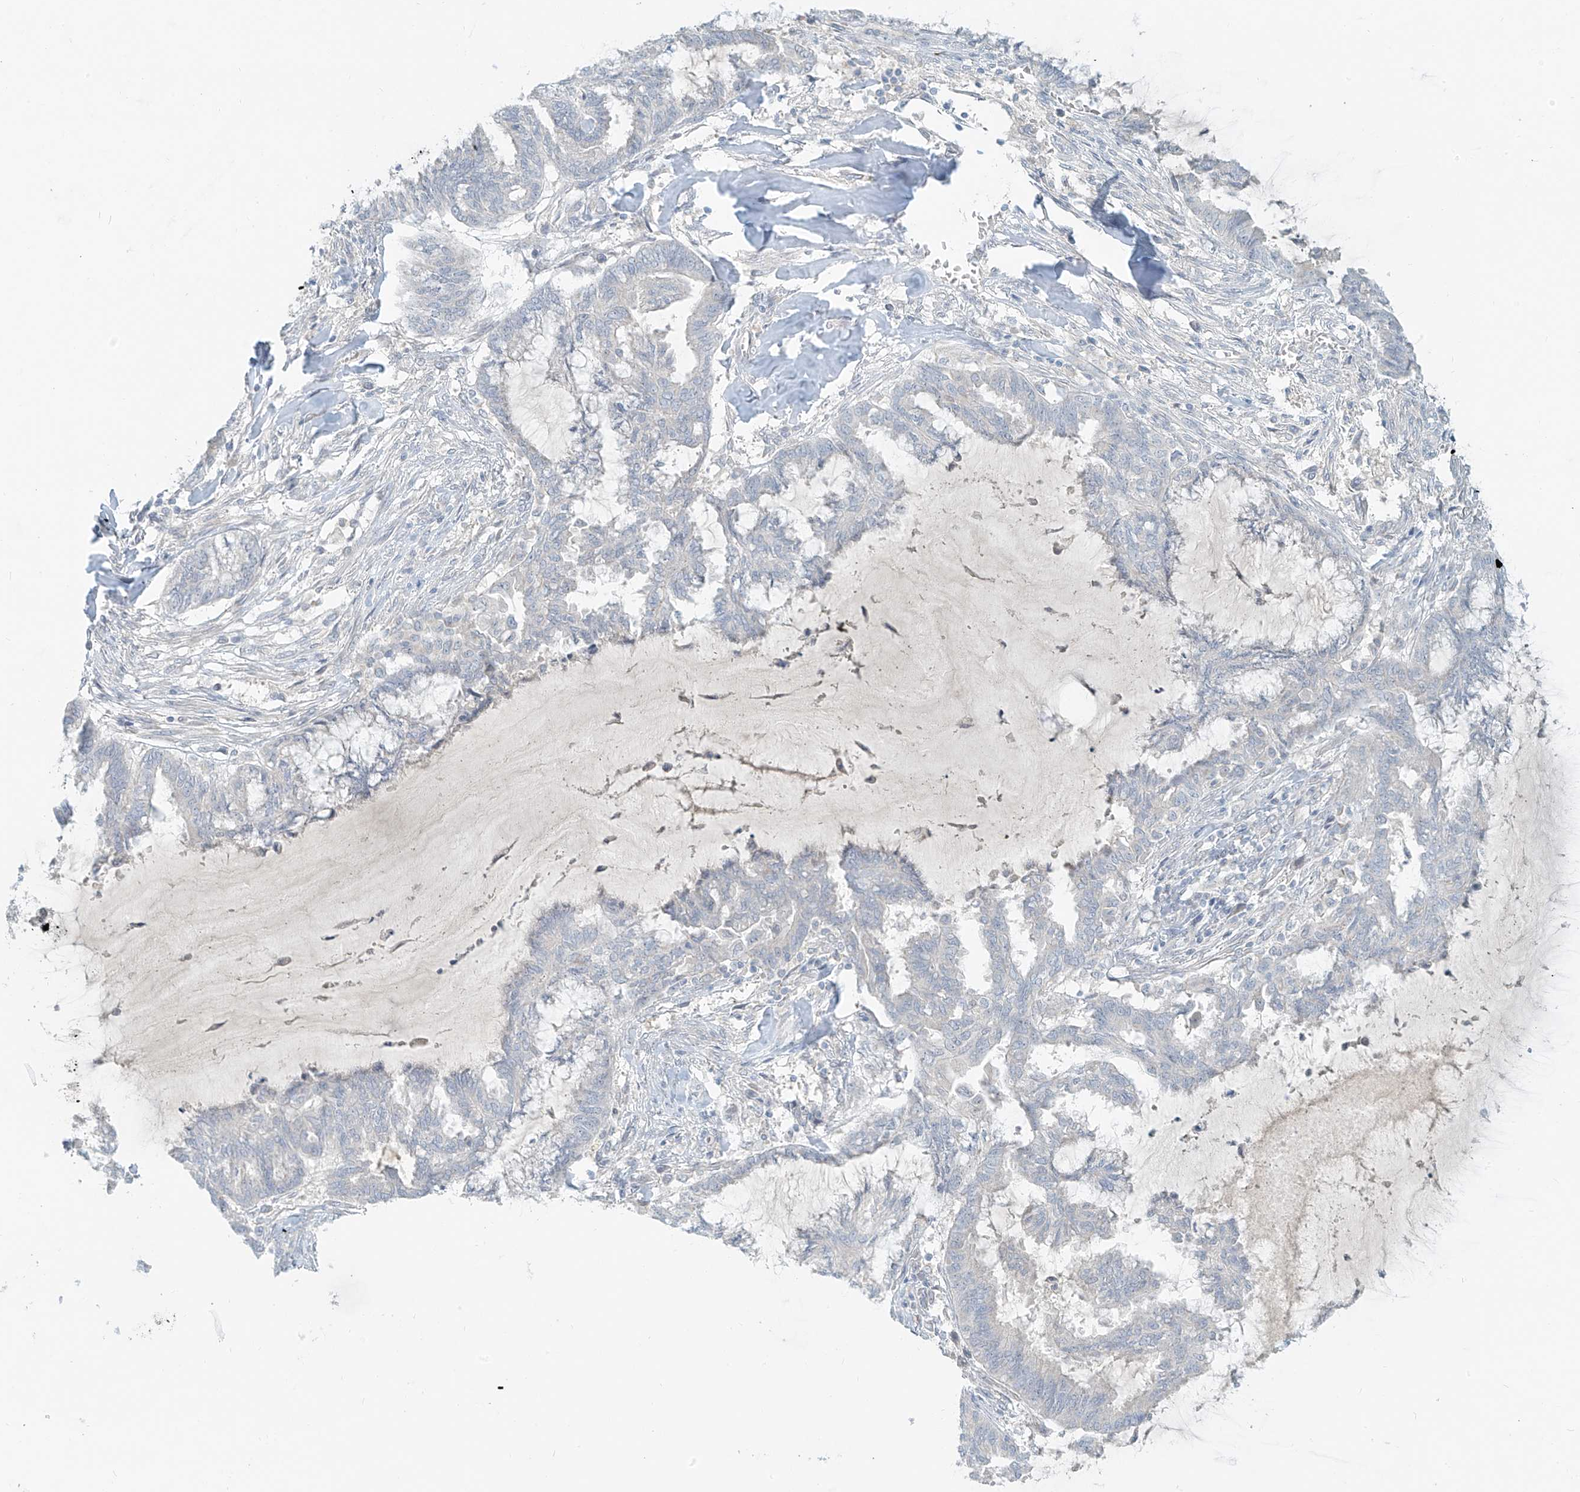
{"staining": {"intensity": "negative", "quantity": "none", "location": "none"}, "tissue": "endometrial cancer", "cell_type": "Tumor cells", "image_type": "cancer", "snomed": [{"axis": "morphology", "description": "Adenocarcinoma, NOS"}, {"axis": "topography", "description": "Endometrium"}], "caption": "A histopathology image of adenocarcinoma (endometrial) stained for a protein demonstrates no brown staining in tumor cells. (Immunohistochemistry, brightfield microscopy, high magnification).", "gene": "C2orf42", "patient": {"sex": "female", "age": 86}}